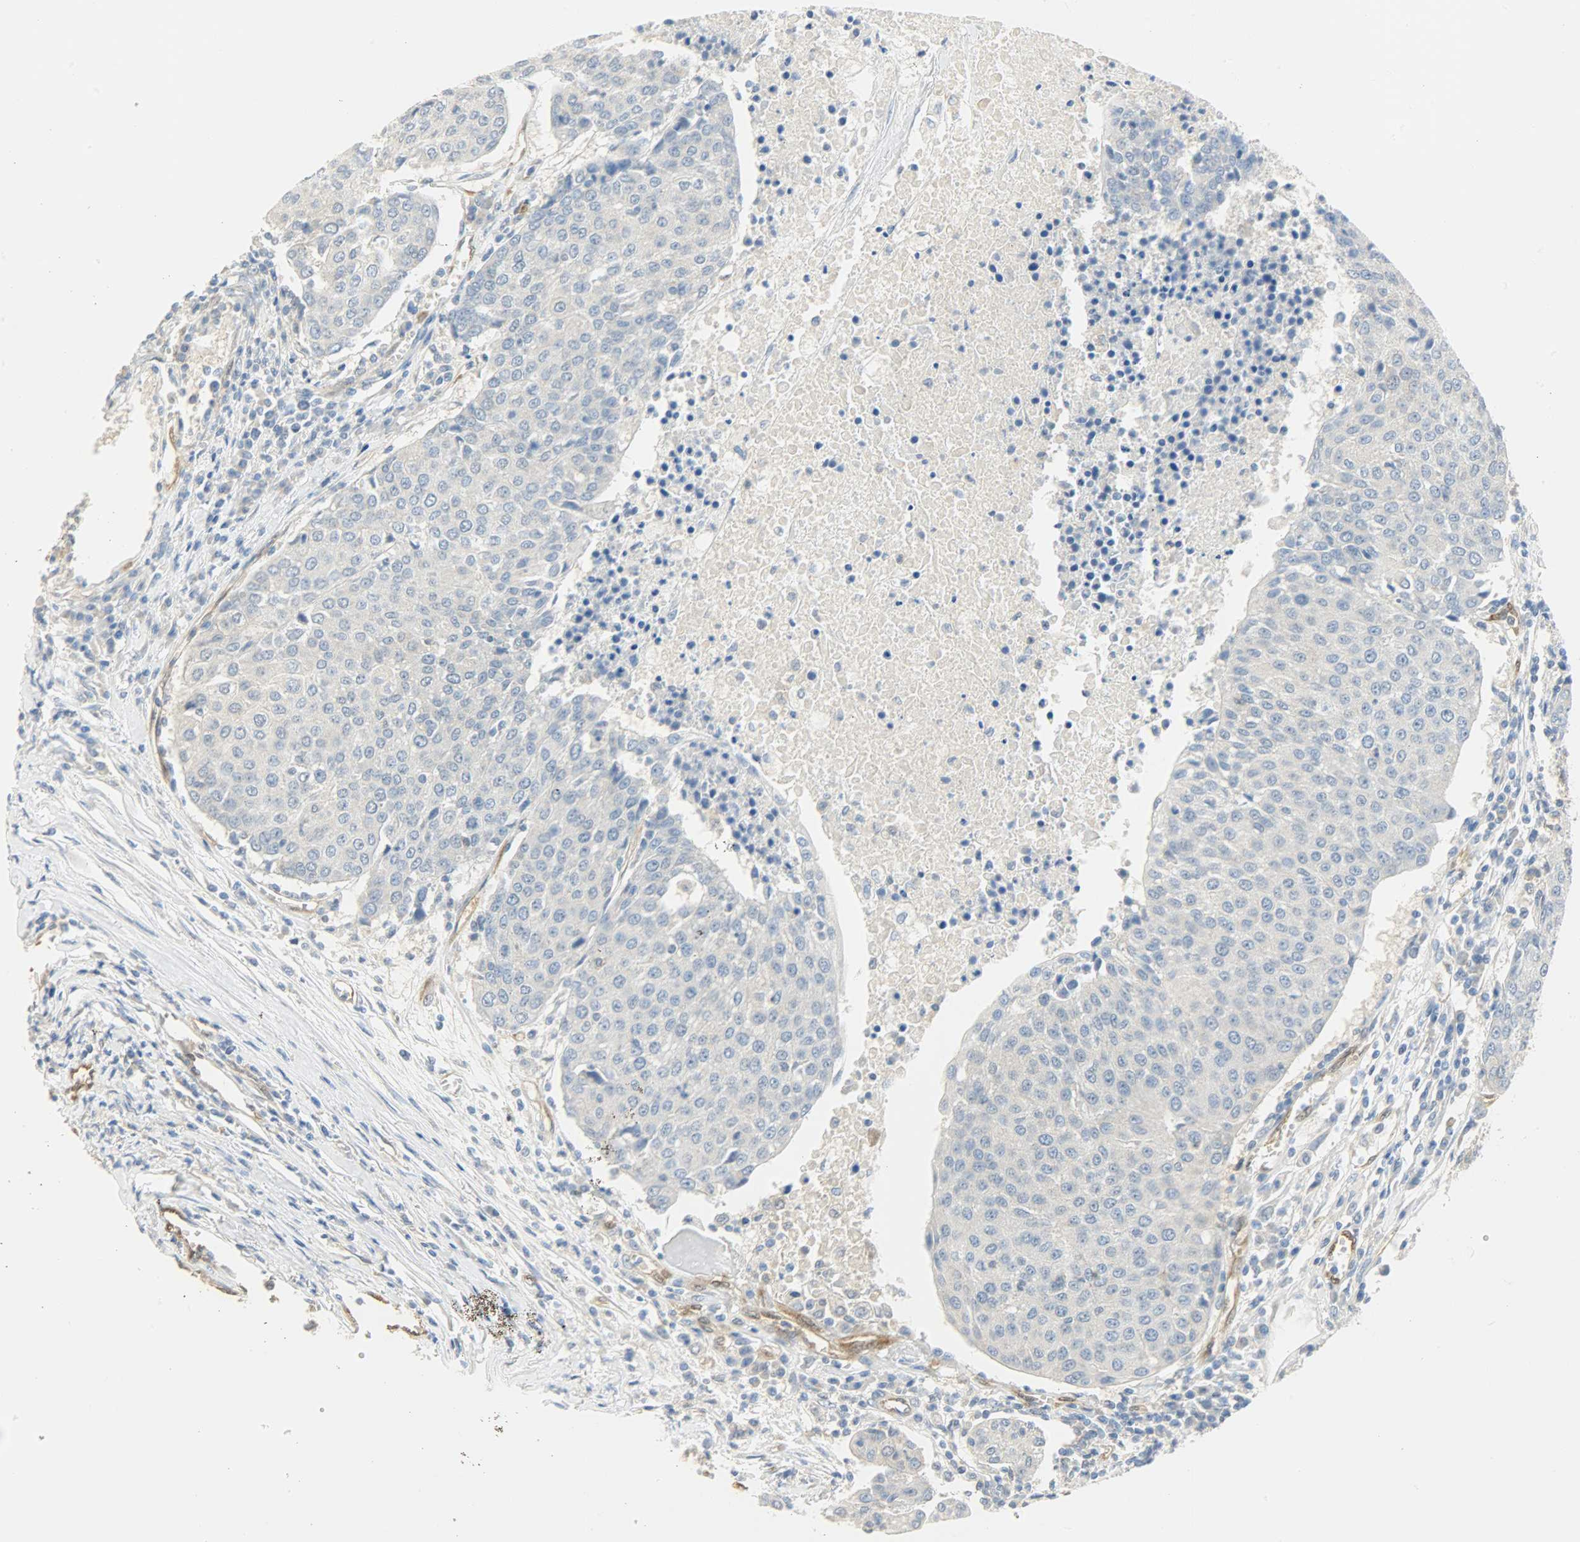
{"staining": {"intensity": "negative", "quantity": "none", "location": "none"}, "tissue": "urothelial cancer", "cell_type": "Tumor cells", "image_type": "cancer", "snomed": [{"axis": "morphology", "description": "Urothelial carcinoma, High grade"}, {"axis": "topography", "description": "Urinary bladder"}], "caption": "High power microscopy photomicrograph of an IHC photomicrograph of urothelial cancer, revealing no significant positivity in tumor cells.", "gene": "FKBP1A", "patient": {"sex": "female", "age": 85}}